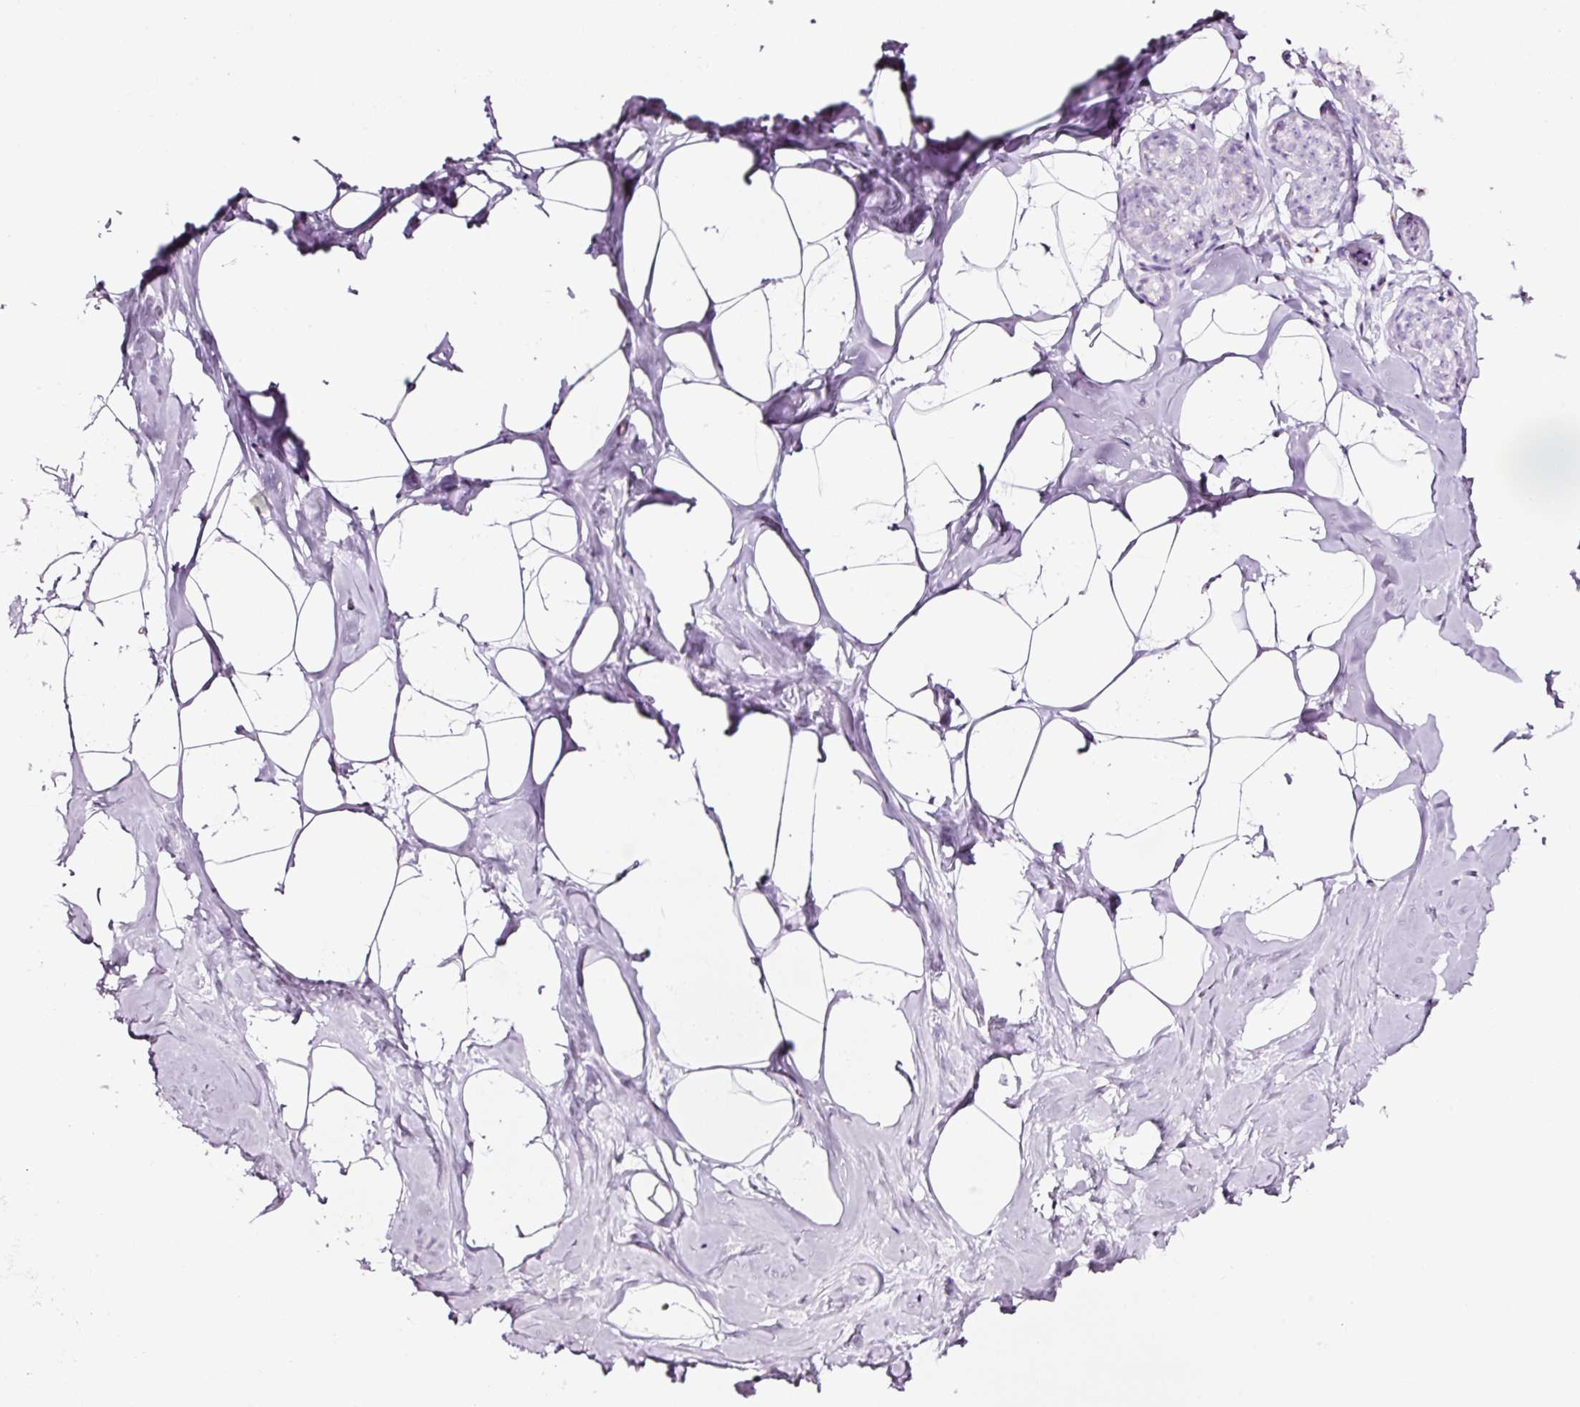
{"staining": {"intensity": "negative", "quantity": "none", "location": "none"}, "tissue": "breast", "cell_type": "Adipocytes", "image_type": "normal", "snomed": [{"axis": "morphology", "description": "Normal tissue, NOS"}, {"axis": "topography", "description": "Breast"}], "caption": "Immunohistochemistry (IHC) image of benign breast: breast stained with DAB (3,3'-diaminobenzidine) exhibits no significant protein staining in adipocytes.", "gene": "SDF4", "patient": {"sex": "female", "age": 32}}